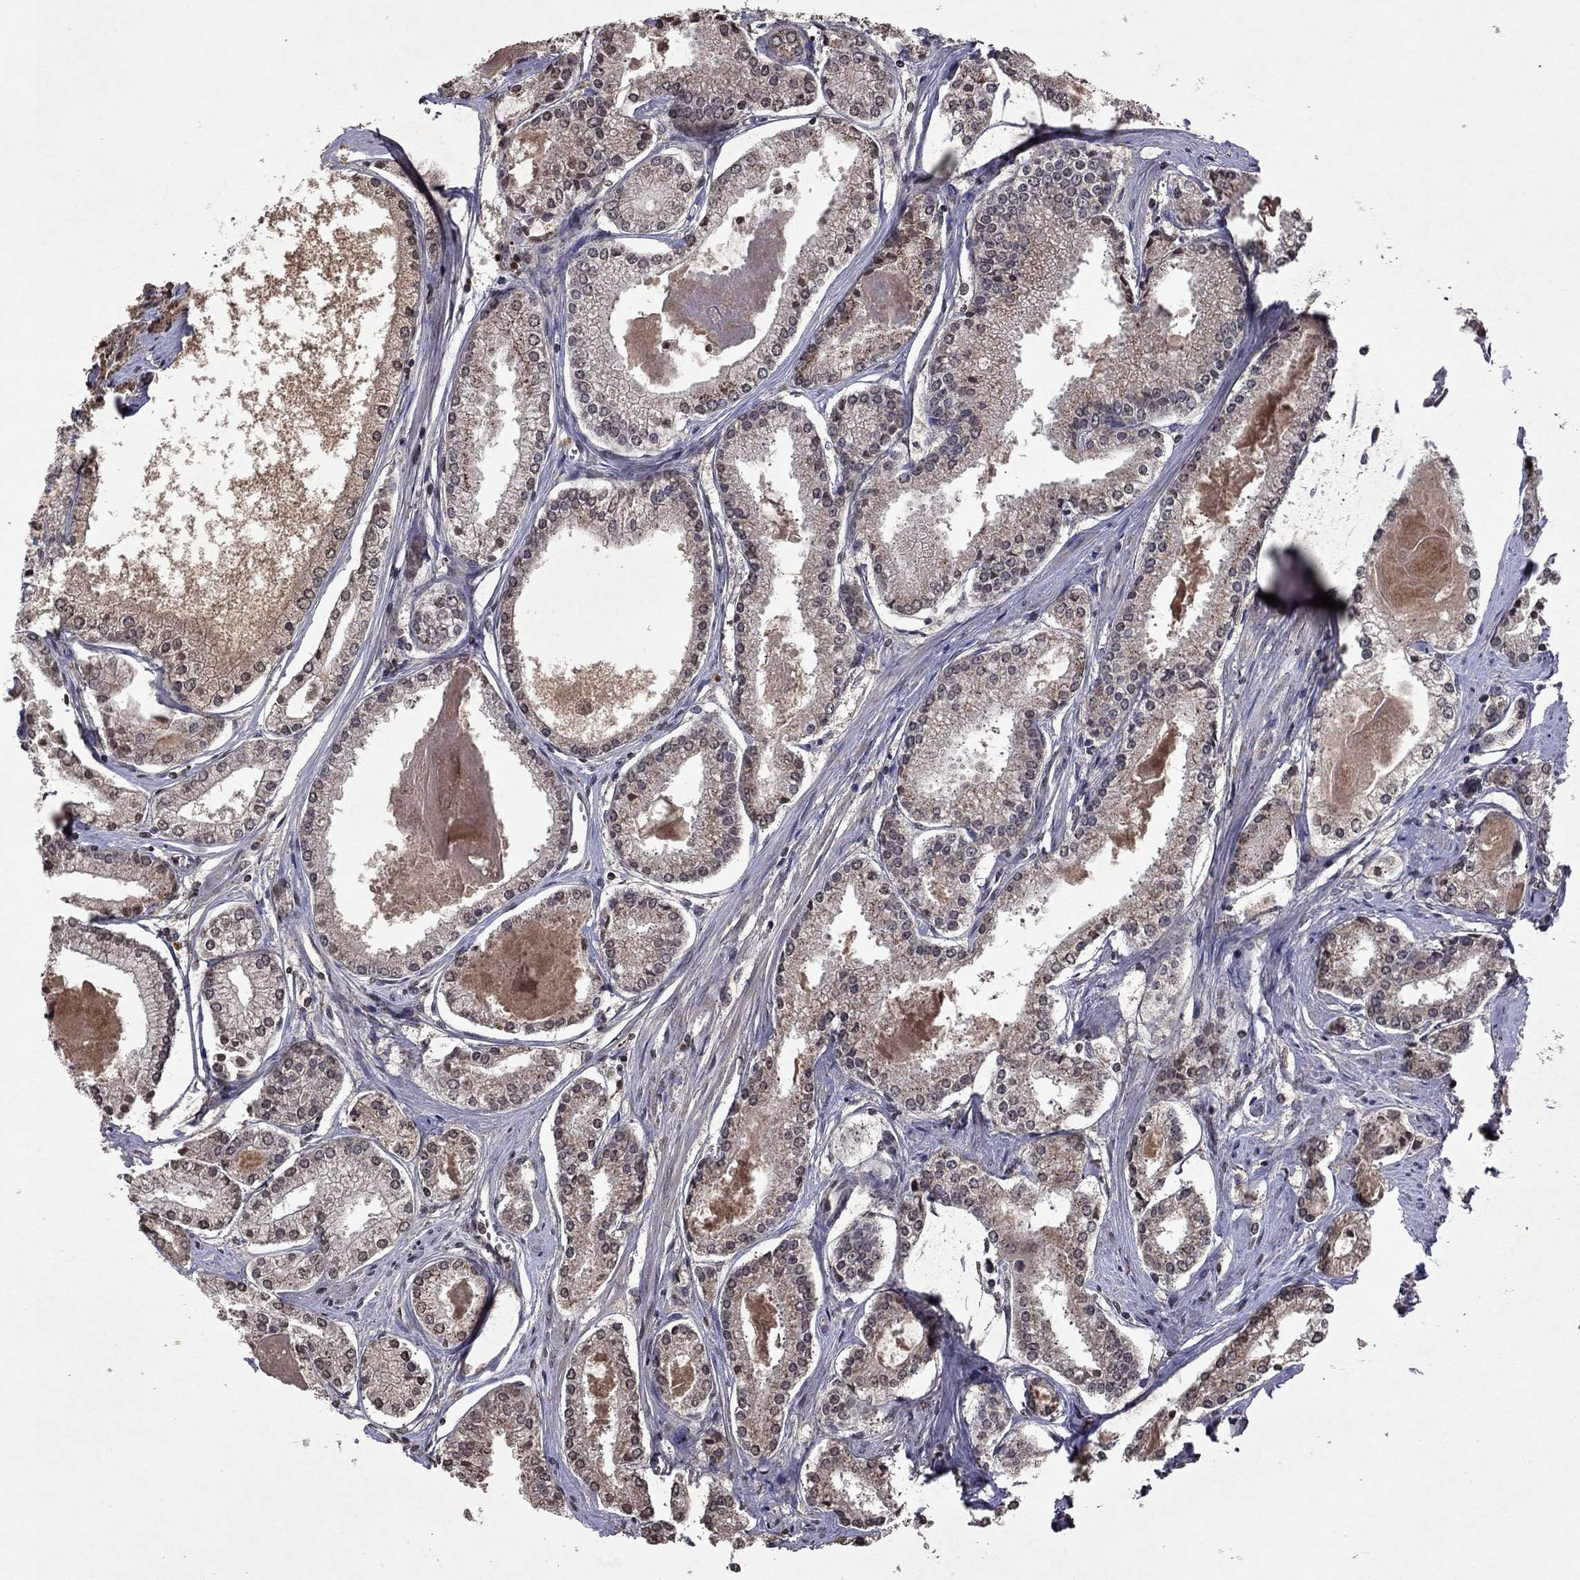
{"staining": {"intensity": "negative", "quantity": "none", "location": "none"}, "tissue": "prostate cancer", "cell_type": "Tumor cells", "image_type": "cancer", "snomed": [{"axis": "morphology", "description": "Adenocarcinoma, NOS"}, {"axis": "topography", "description": "Prostate"}], "caption": "Immunohistochemistry (IHC) image of adenocarcinoma (prostate) stained for a protein (brown), which displays no positivity in tumor cells.", "gene": "NLGN1", "patient": {"sex": "male", "age": 72}}